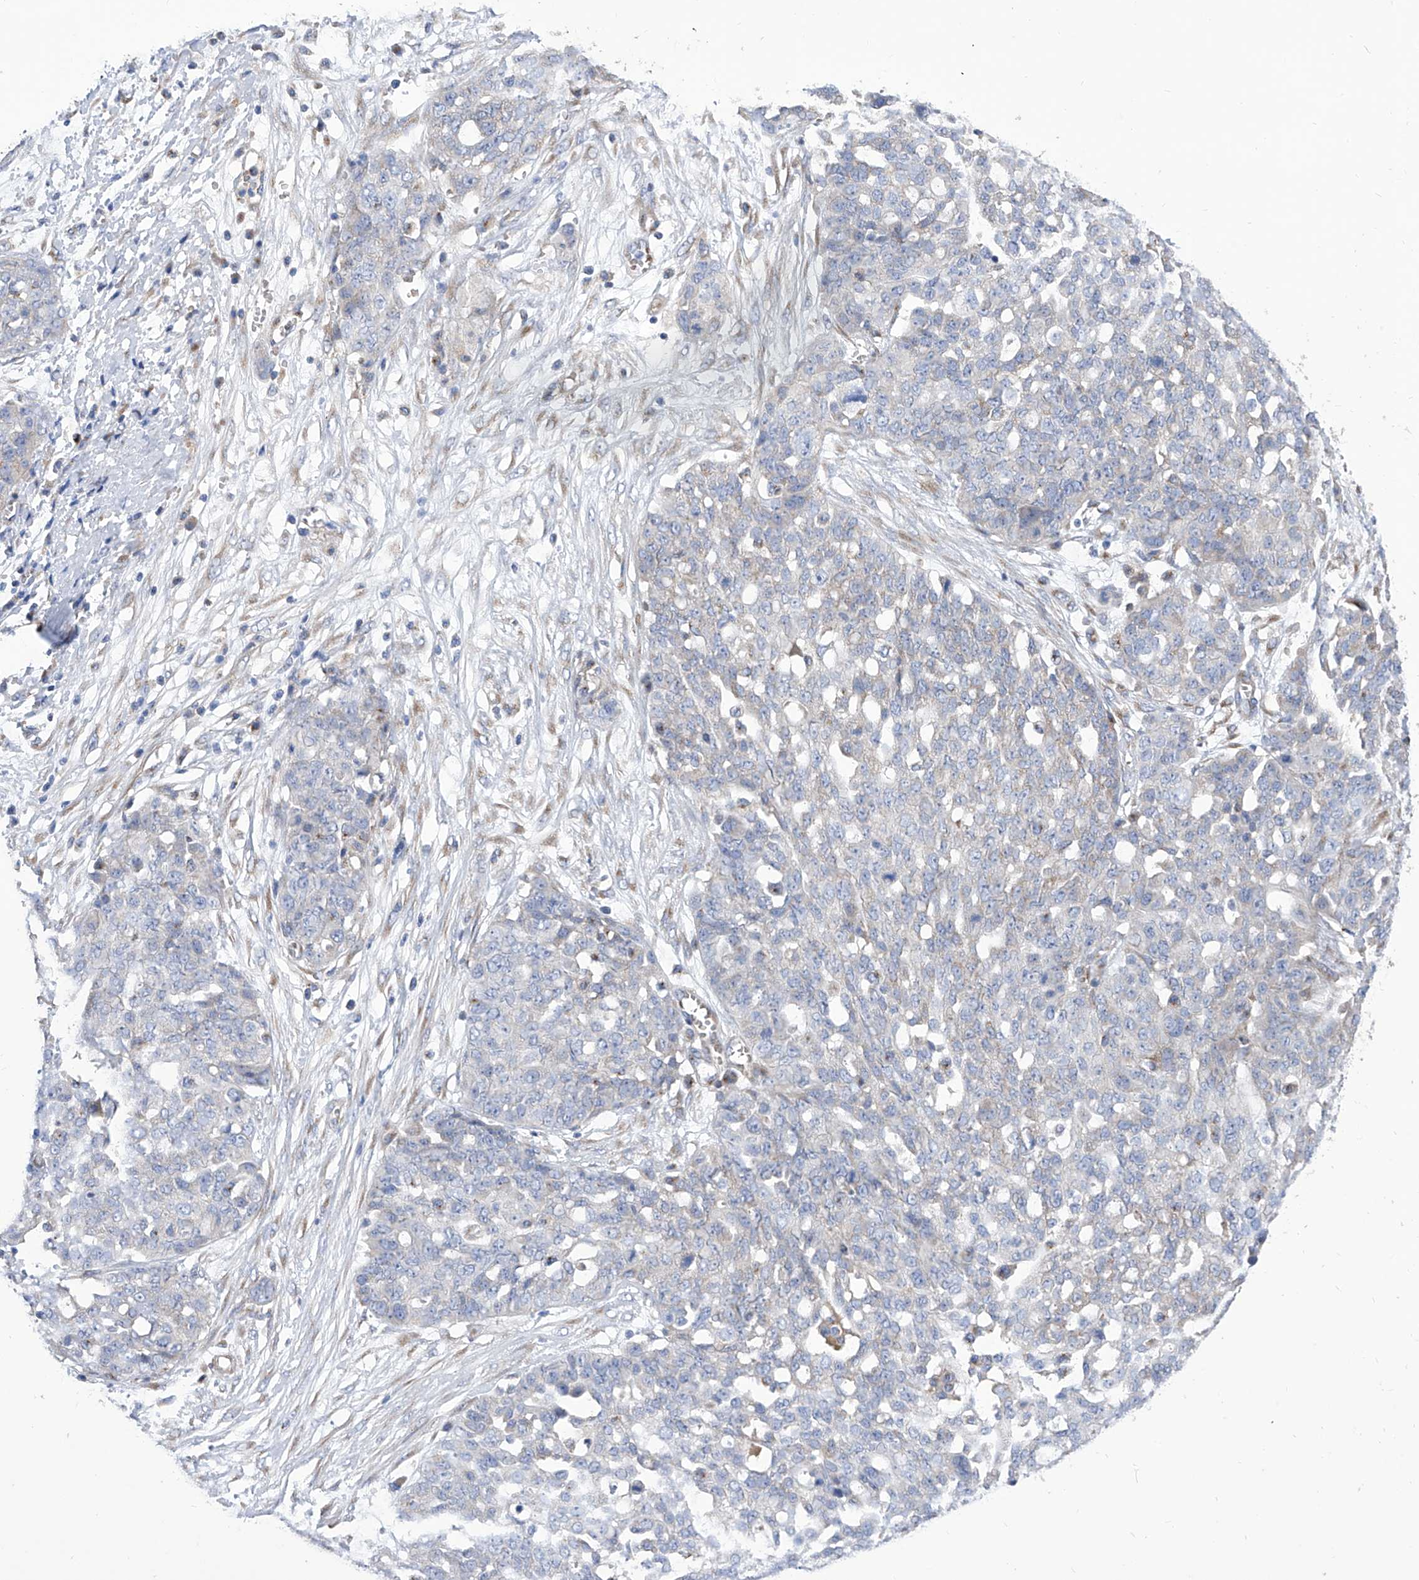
{"staining": {"intensity": "negative", "quantity": "none", "location": "none"}, "tissue": "ovarian cancer", "cell_type": "Tumor cells", "image_type": "cancer", "snomed": [{"axis": "morphology", "description": "Cystadenocarcinoma, serous, NOS"}, {"axis": "topography", "description": "Soft tissue"}, {"axis": "topography", "description": "Ovary"}], "caption": "High power microscopy photomicrograph of an IHC histopathology image of serous cystadenocarcinoma (ovarian), revealing no significant positivity in tumor cells.", "gene": "TJAP1", "patient": {"sex": "female", "age": 57}}